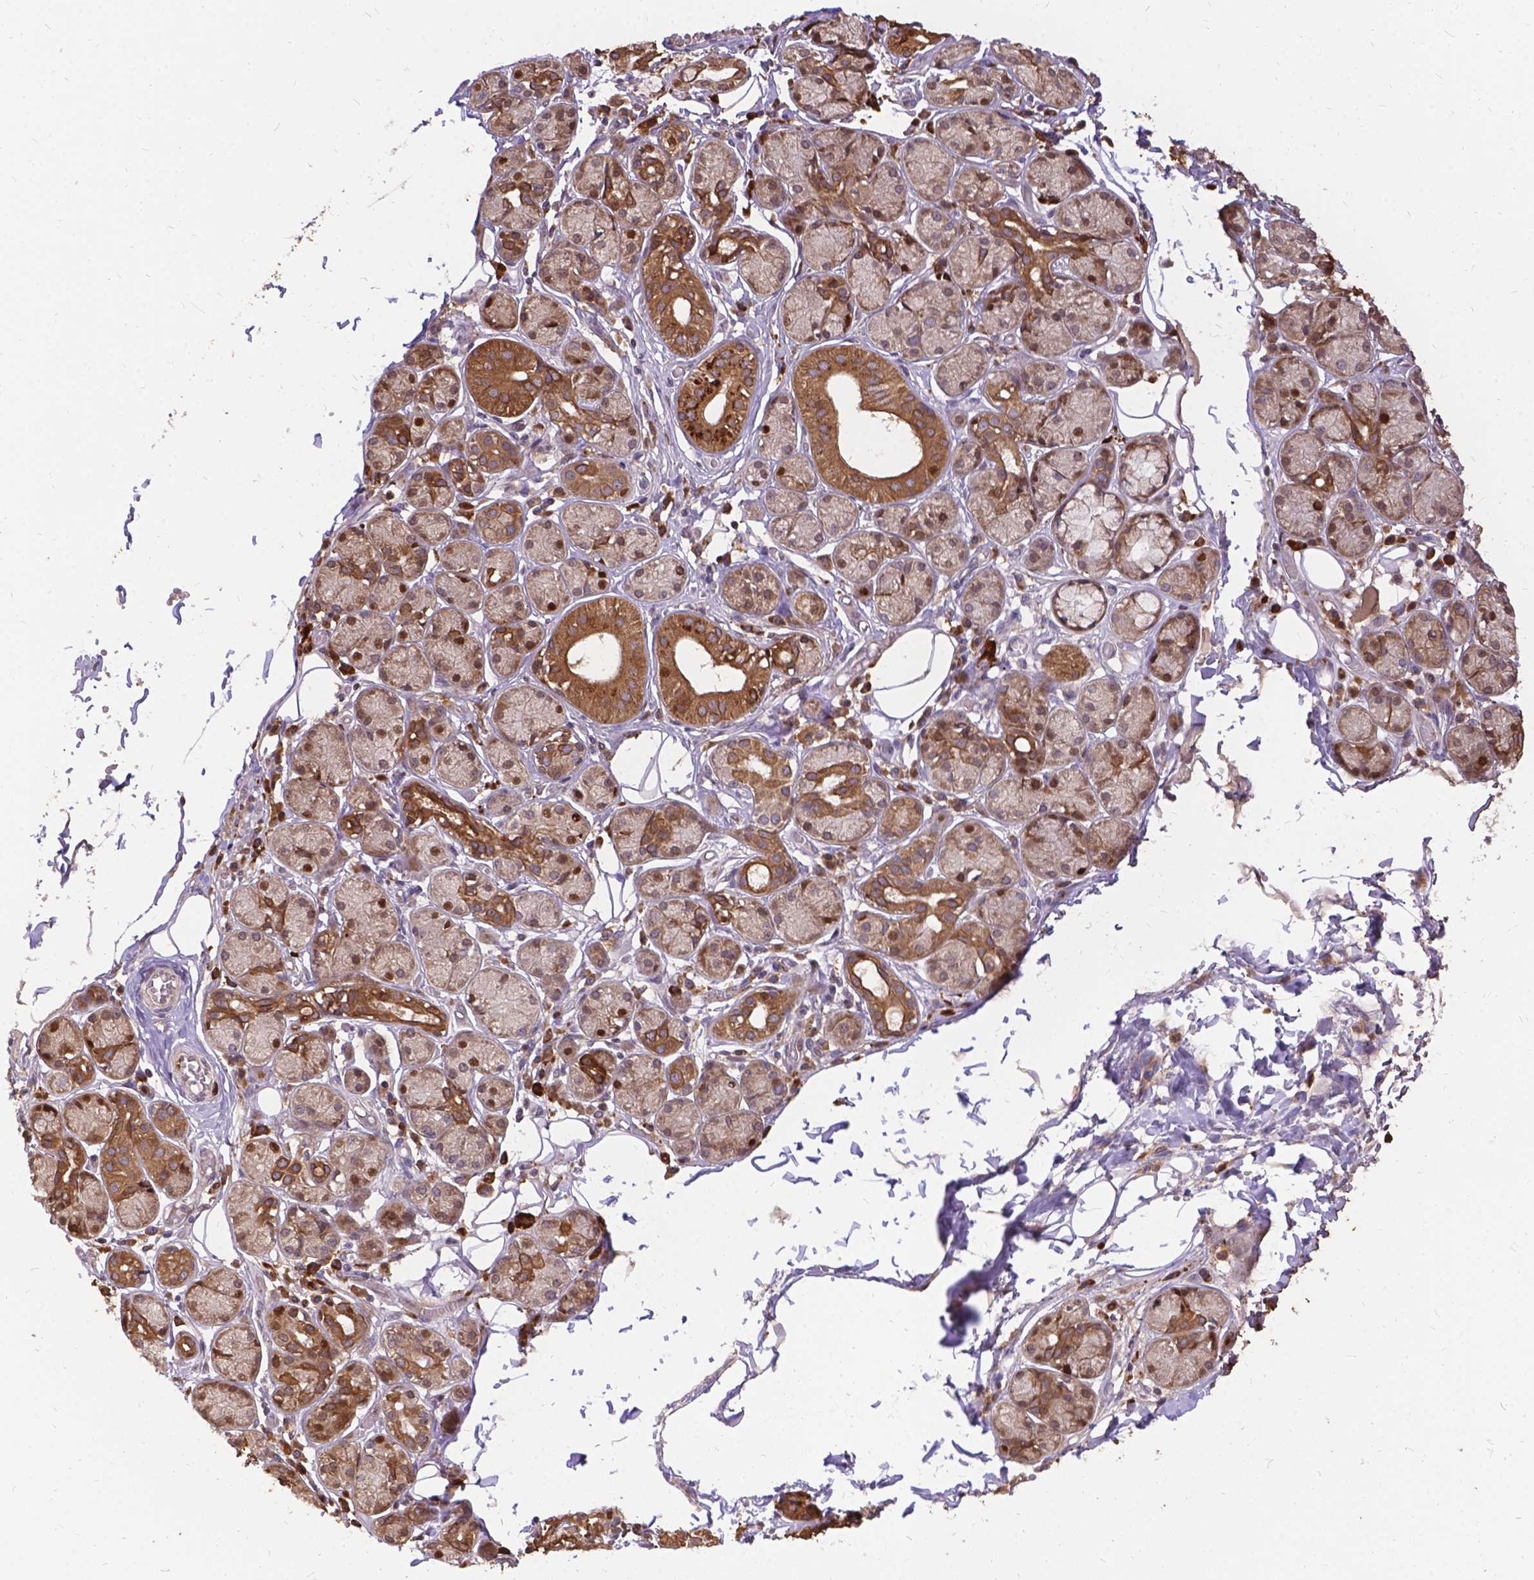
{"staining": {"intensity": "moderate", "quantity": ">75%", "location": "cytoplasmic/membranous,nuclear"}, "tissue": "salivary gland", "cell_type": "Glandular cells", "image_type": "normal", "snomed": [{"axis": "morphology", "description": "Normal tissue, NOS"}, {"axis": "topography", "description": "Salivary gland"}, {"axis": "topography", "description": "Peripheral nerve tissue"}], "caption": "IHC staining of normal salivary gland, which exhibits medium levels of moderate cytoplasmic/membranous,nuclear staining in approximately >75% of glandular cells indicating moderate cytoplasmic/membranous,nuclear protein expression. The staining was performed using DAB (brown) for protein detection and nuclei were counterstained in hematoxylin (blue).", "gene": "DENND6A", "patient": {"sex": "male", "age": 71}}